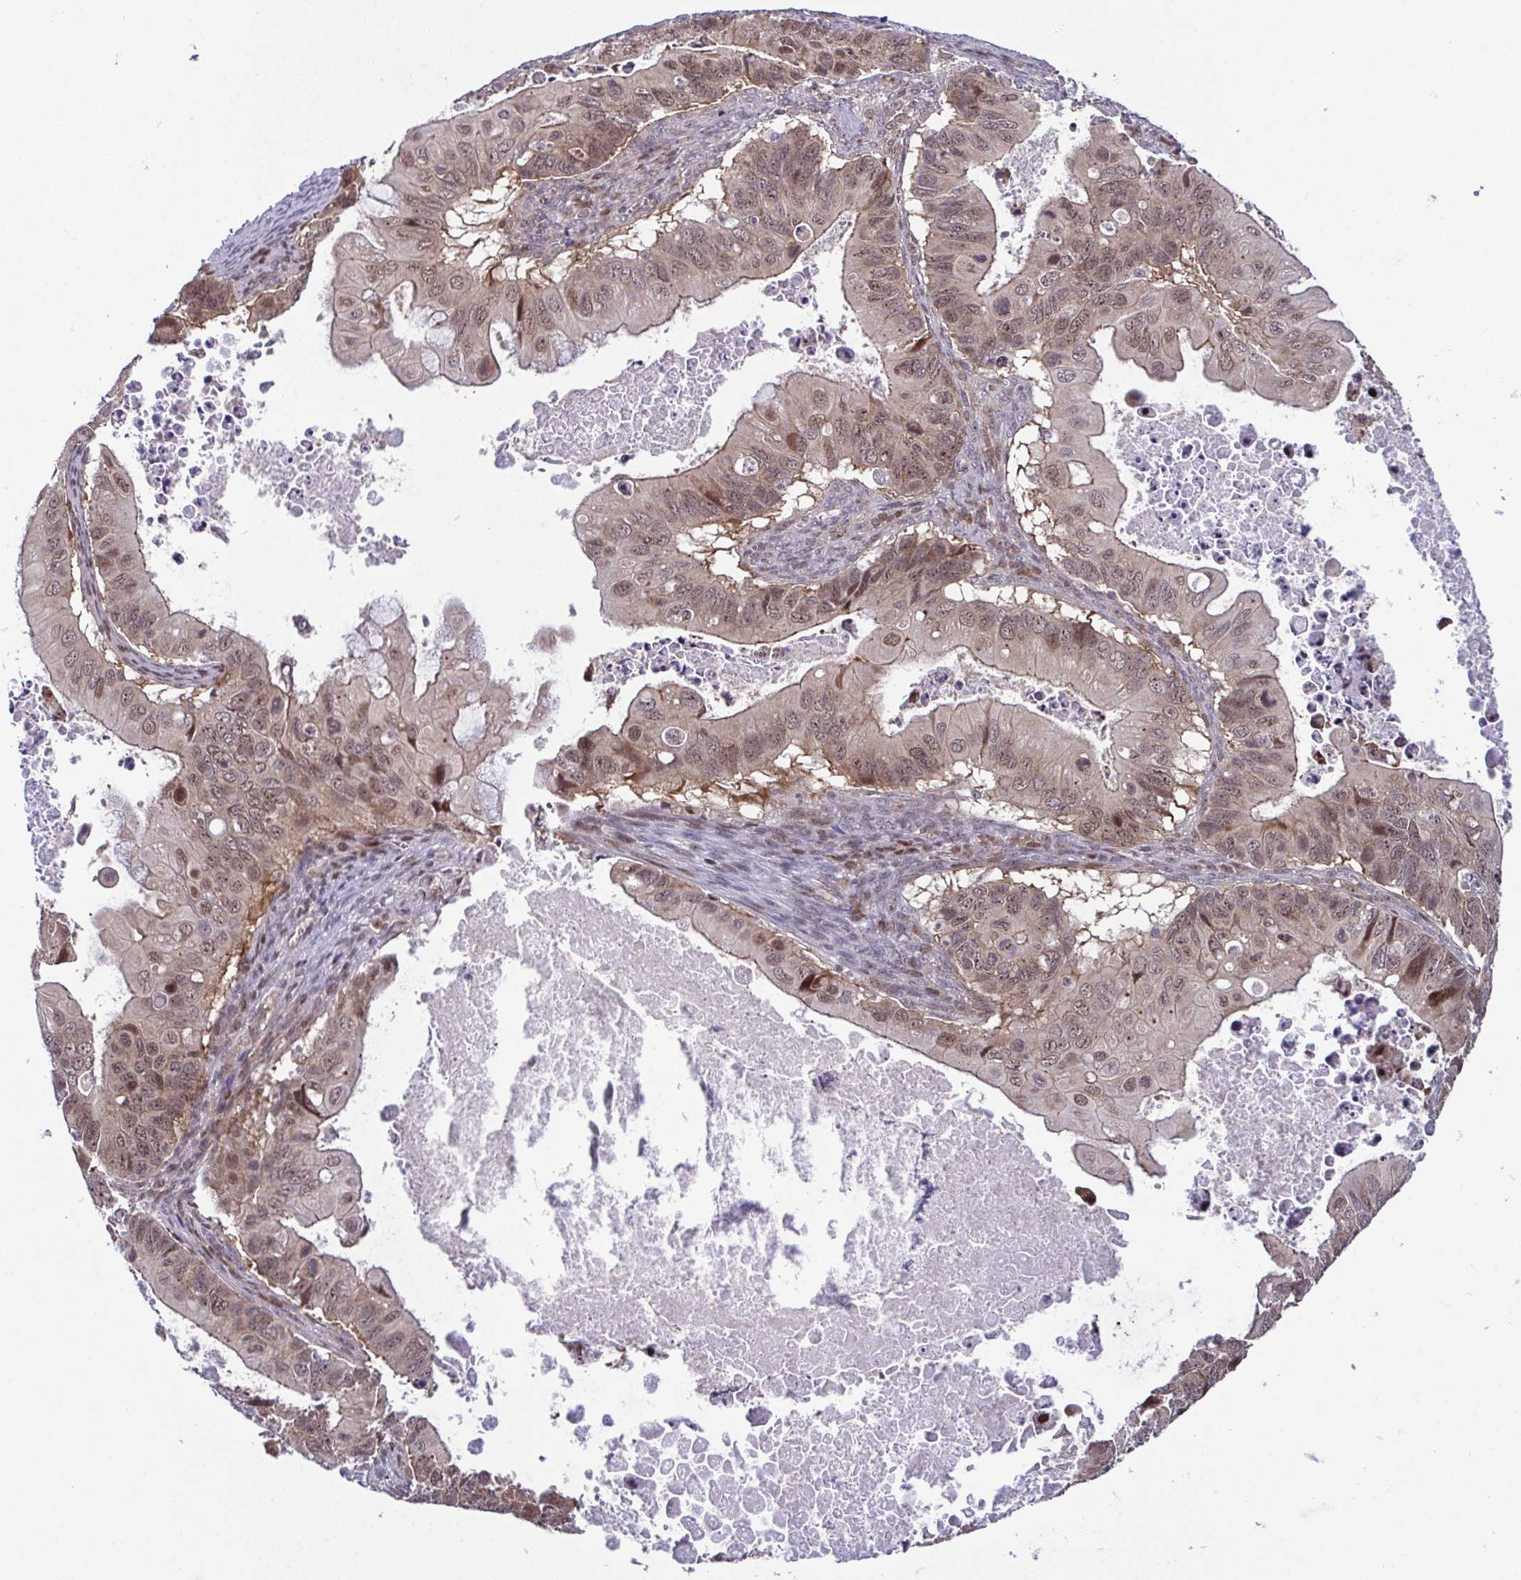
{"staining": {"intensity": "moderate", "quantity": ">75%", "location": "cytoplasmic/membranous,nuclear"}, "tissue": "ovarian cancer", "cell_type": "Tumor cells", "image_type": "cancer", "snomed": [{"axis": "morphology", "description": "Cystadenocarcinoma, mucinous, NOS"}, {"axis": "topography", "description": "Ovary"}], "caption": "Ovarian mucinous cystadenocarcinoma tissue exhibits moderate cytoplasmic/membranous and nuclear positivity in about >75% of tumor cells, visualized by immunohistochemistry.", "gene": "DNAJB1", "patient": {"sex": "female", "age": 64}}